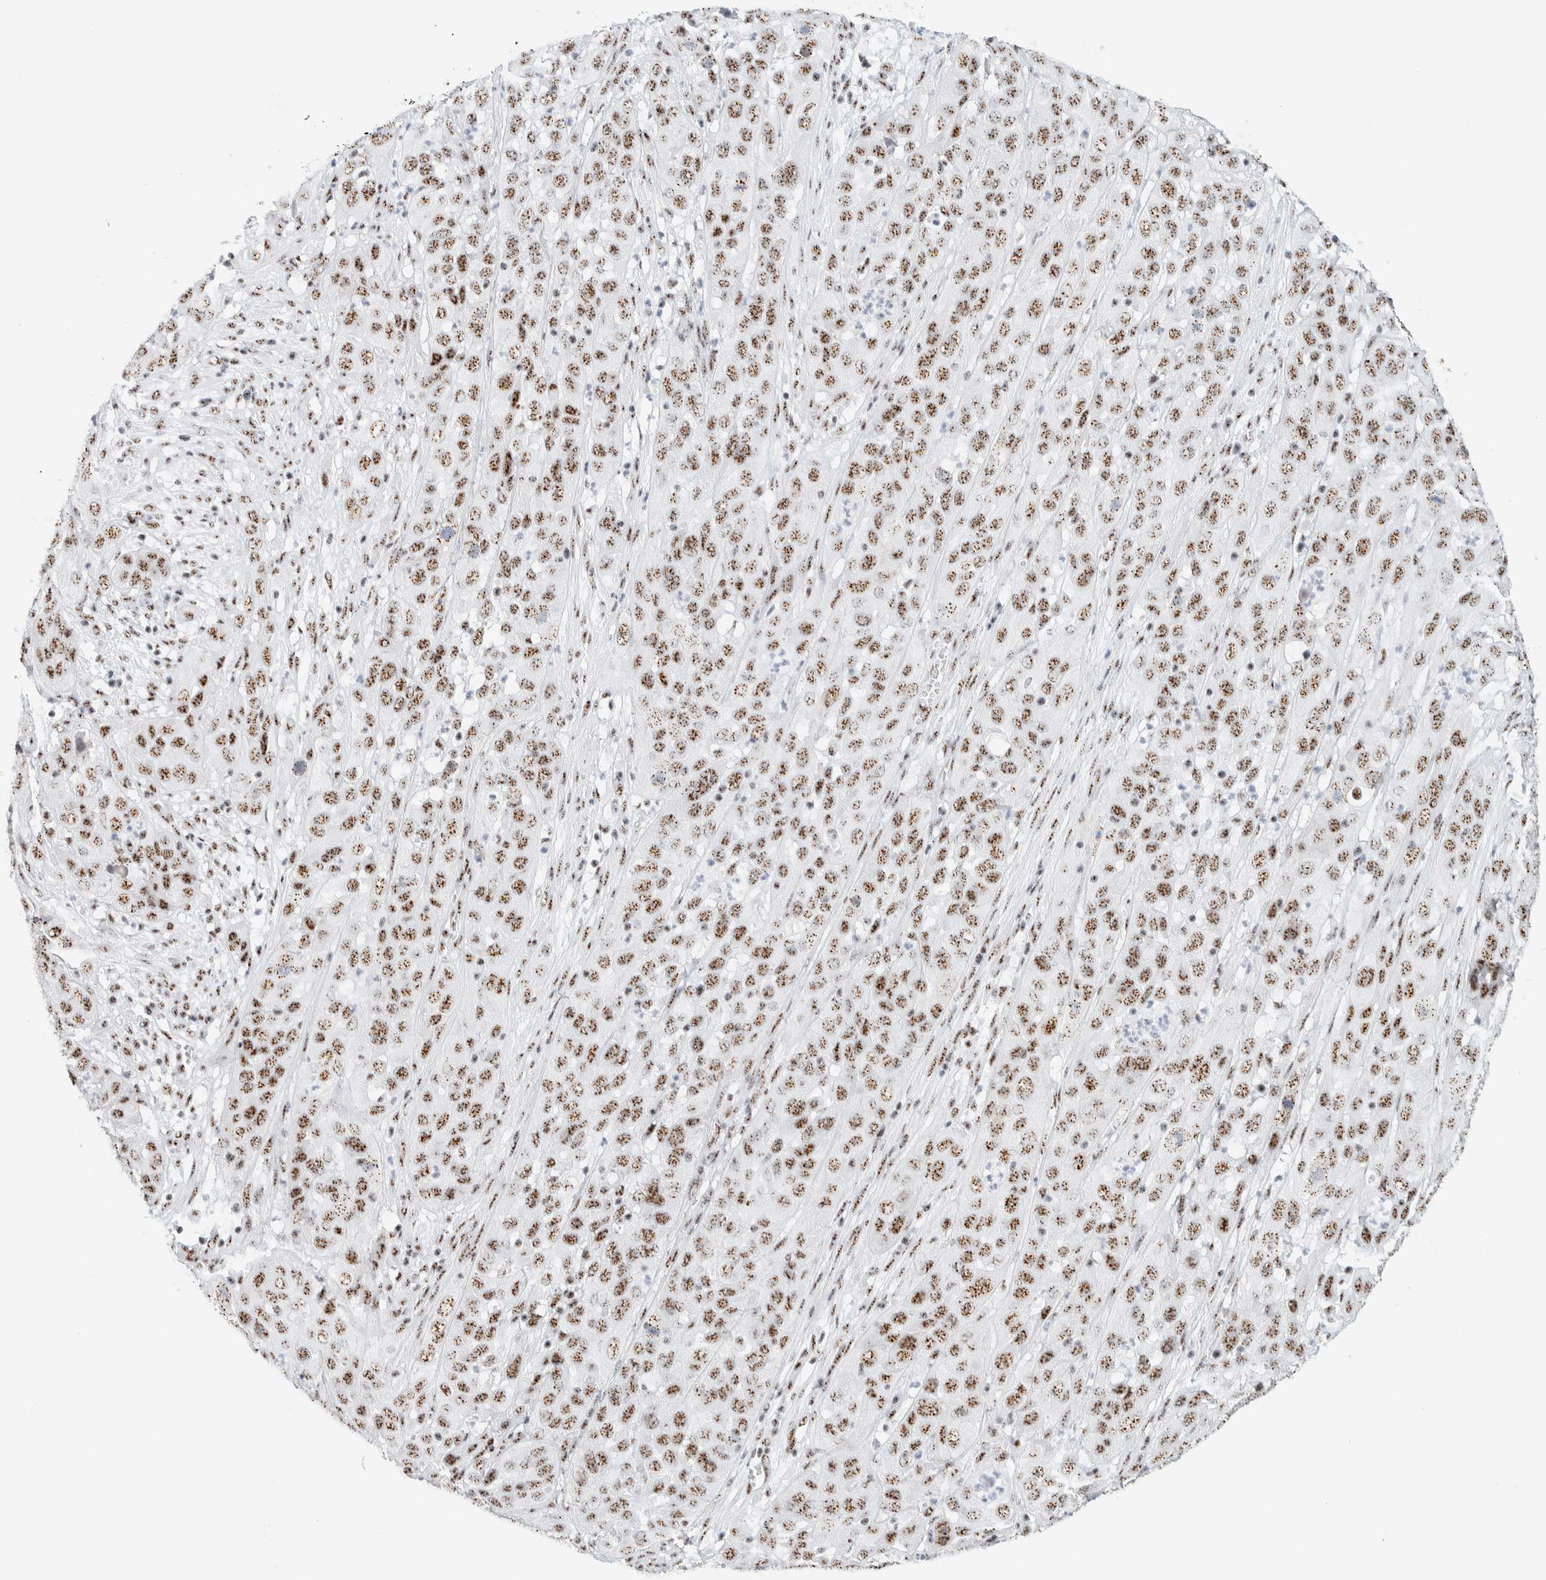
{"staining": {"intensity": "moderate", "quantity": ">75%", "location": "nuclear"}, "tissue": "cervical cancer", "cell_type": "Tumor cells", "image_type": "cancer", "snomed": [{"axis": "morphology", "description": "Squamous cell carcinoma, NOS"}, {"axis": "topography", "description": "Cervix"}], "caption": "Protein staining of squamous cell carcinoma (cervical) tissue reveals moderate nuclear positivity in about >75% of tumor cells.", "gene": "SON", "patient": {"sex": "female", "age": 32}}